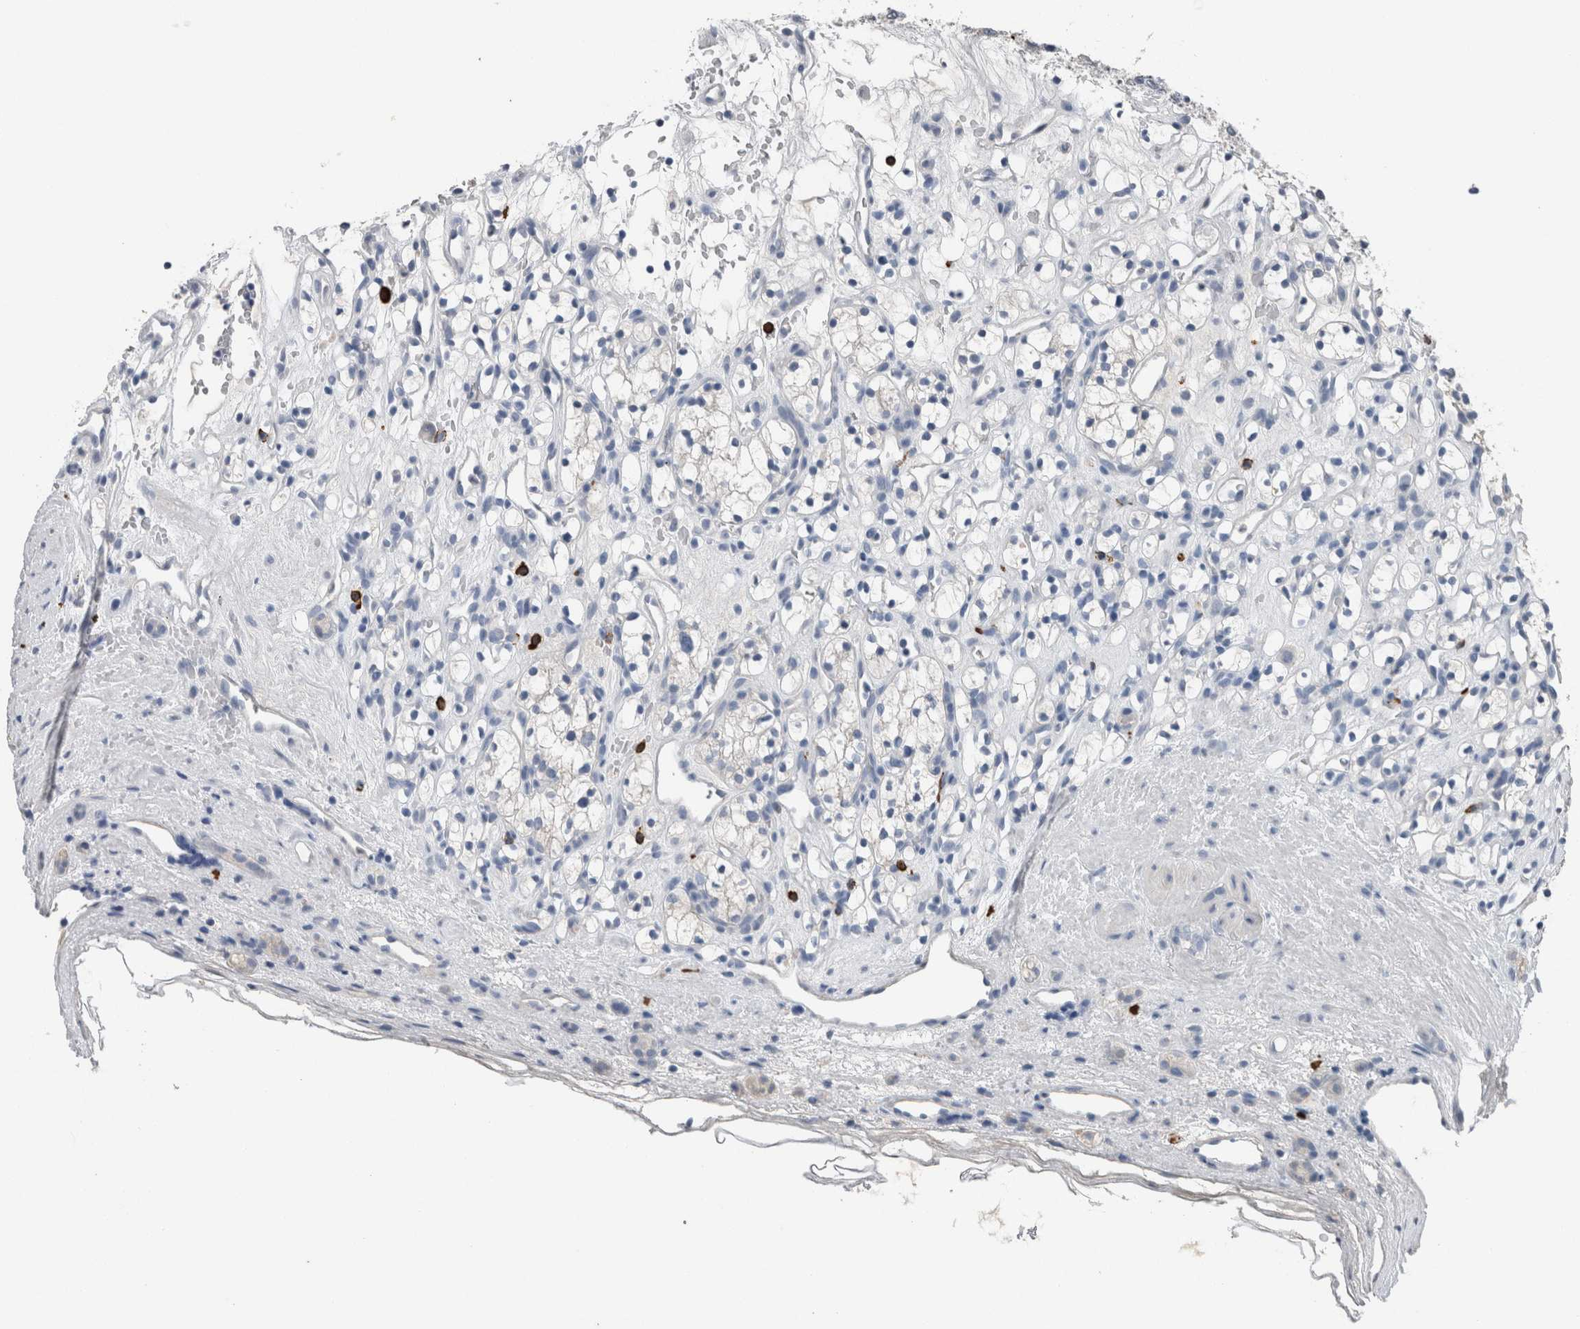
{"staining": {"intensity": "negative", "quantity": "none", "location": "none"}, "tissue": "renal cancer", "cell_type": "Tumor cells", "image_type": "cancer", "snomed": [{"axis": "morphology", "description": "Adenocarcinoma, NOS"}, {"axis": "topography", "description": "Kidney"}], "caption": "Tumor cells show no significant protein expression in renal cancer (adenocarcinoma).", "gene": "CRNN", "patient": {"sex": "female", "age": 60}}